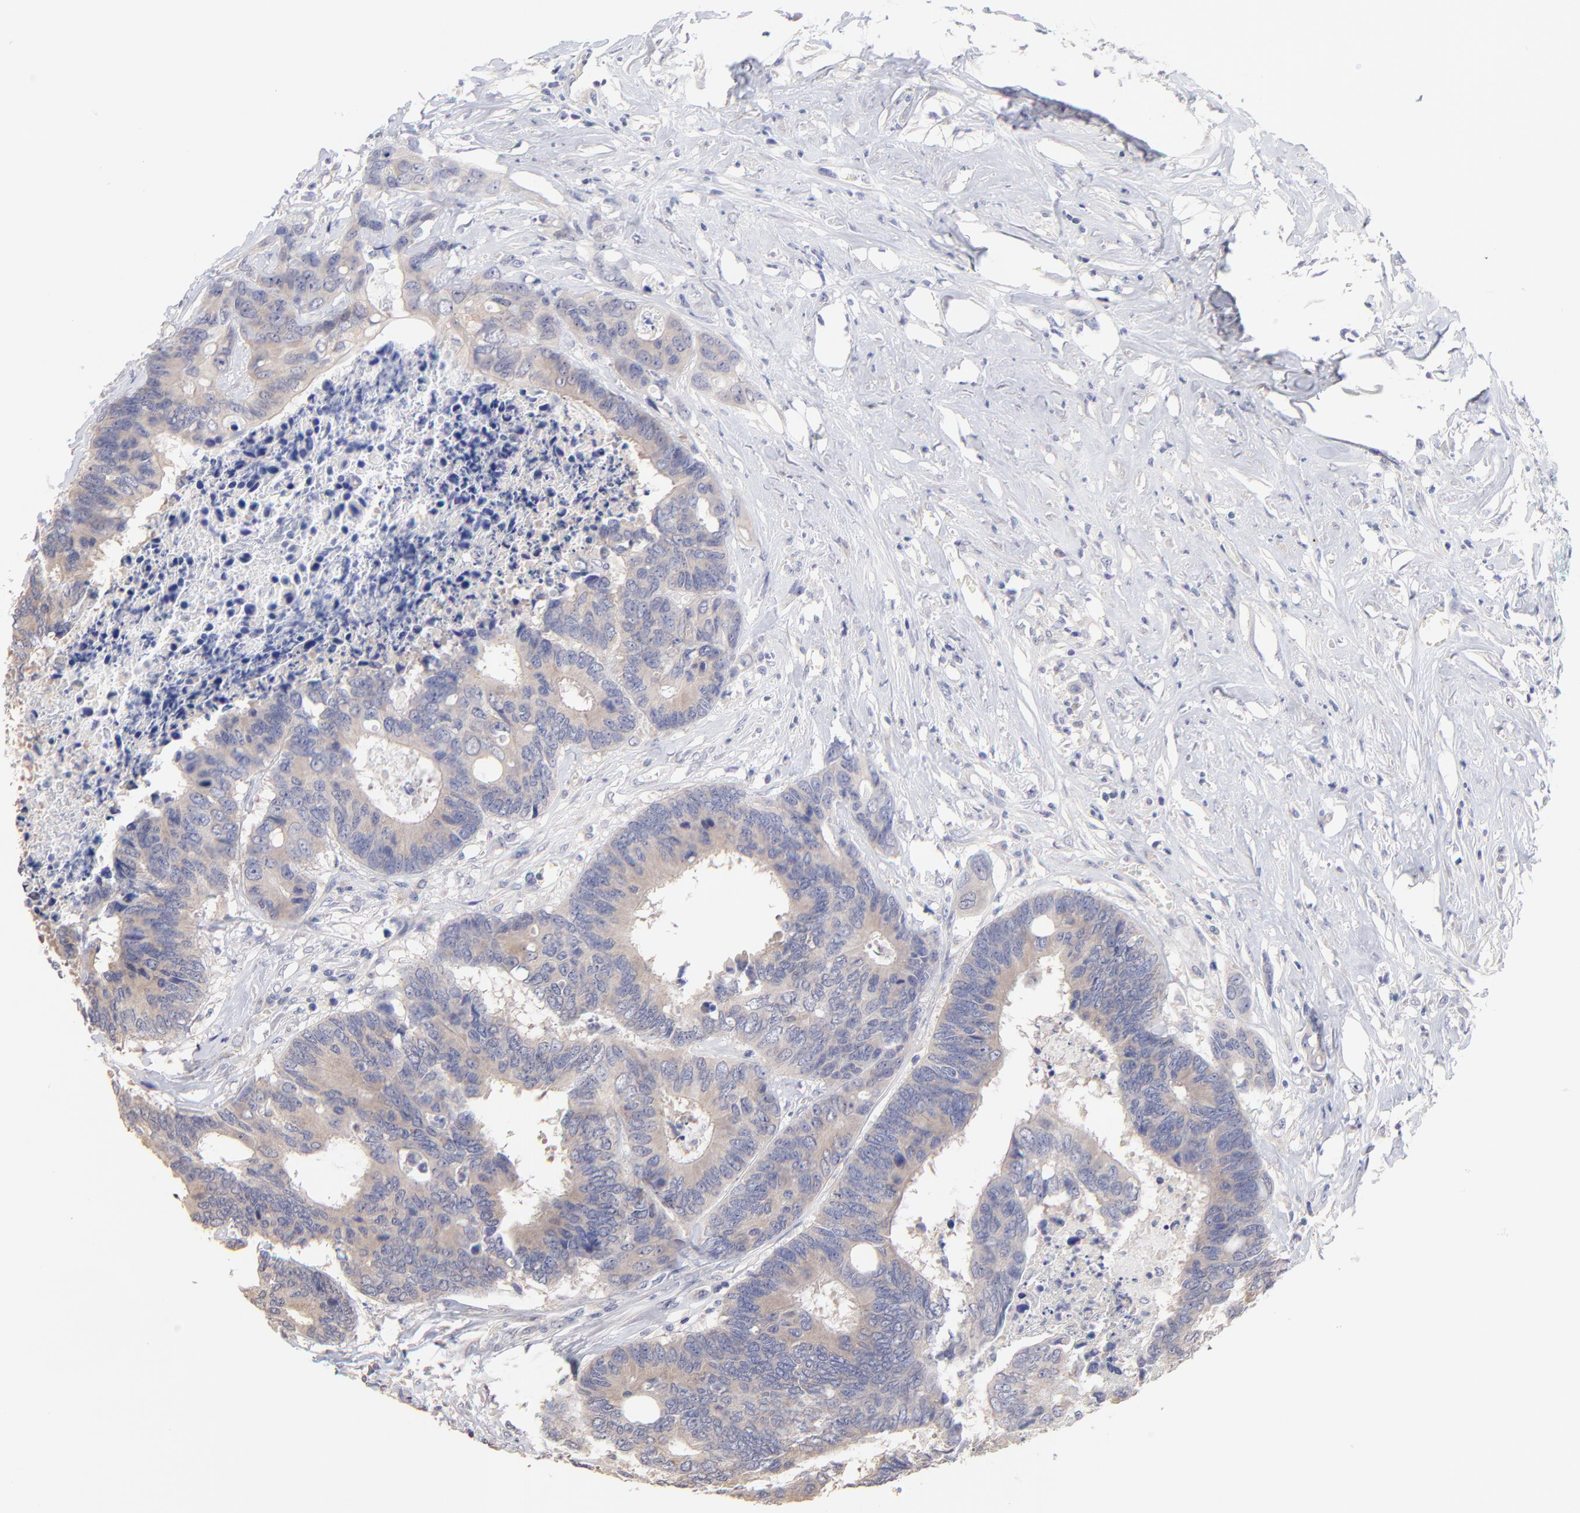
{"staining": {"intensity": "weak", "quantity": ">75%", "location": "cytoplasmic/membranous"}, "tissue": "colorectal cancer", "cell_type": "Tumor cells", "image_type": "cancer", "snomed": [{"axis": "morphology", "description": "Adenocarcinoma, NOS"}, {"axis": "topography", "description": "Rectum"}], "caption": "Human colorectal cancer stained for a protein (brown) shows weak cytoplasmic/membranous positive expression in approximately >75% of tumor cells.", "gene": "CFAP57", "patient": {"sex": "male", "age": 55}}